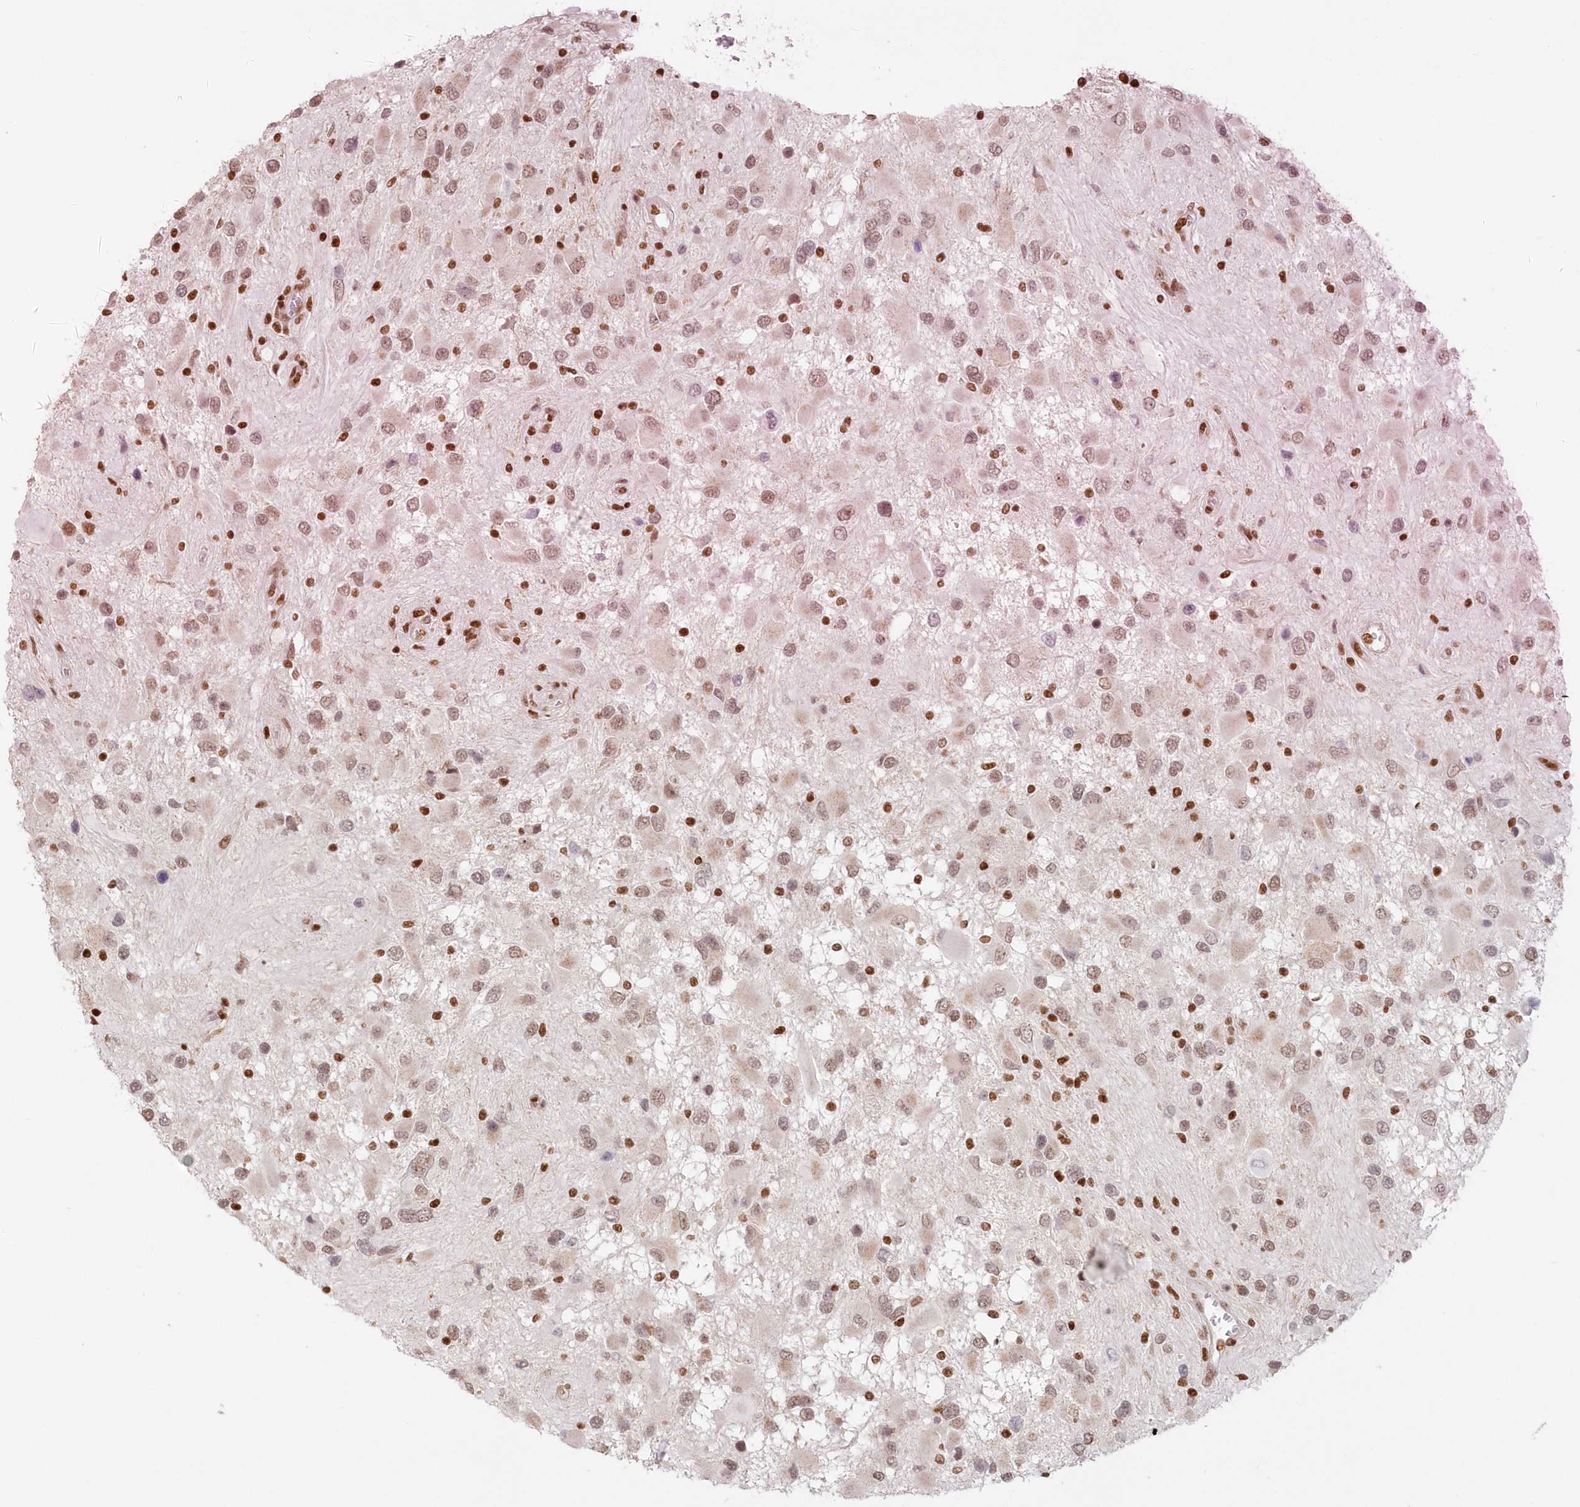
{"staining": {"intensity": "weak", "quantity": ">75%", "location": "nuclear"}, "tissue": "glioma", "cell_type": "Tumor cells", "image_type": "cancer", "snomed": [{"axis": "morphology", "description": "Glioma, malignant, High grade"}, {"axis": "topography", "description": "Brain"}], "caption": "This is an image of immunohistochemistry staining of glioma, which shows weak positivity in the nuclear of tumor cells.", "gene": "POLR2B", "patient": {"sex": "male", "age": 53}}